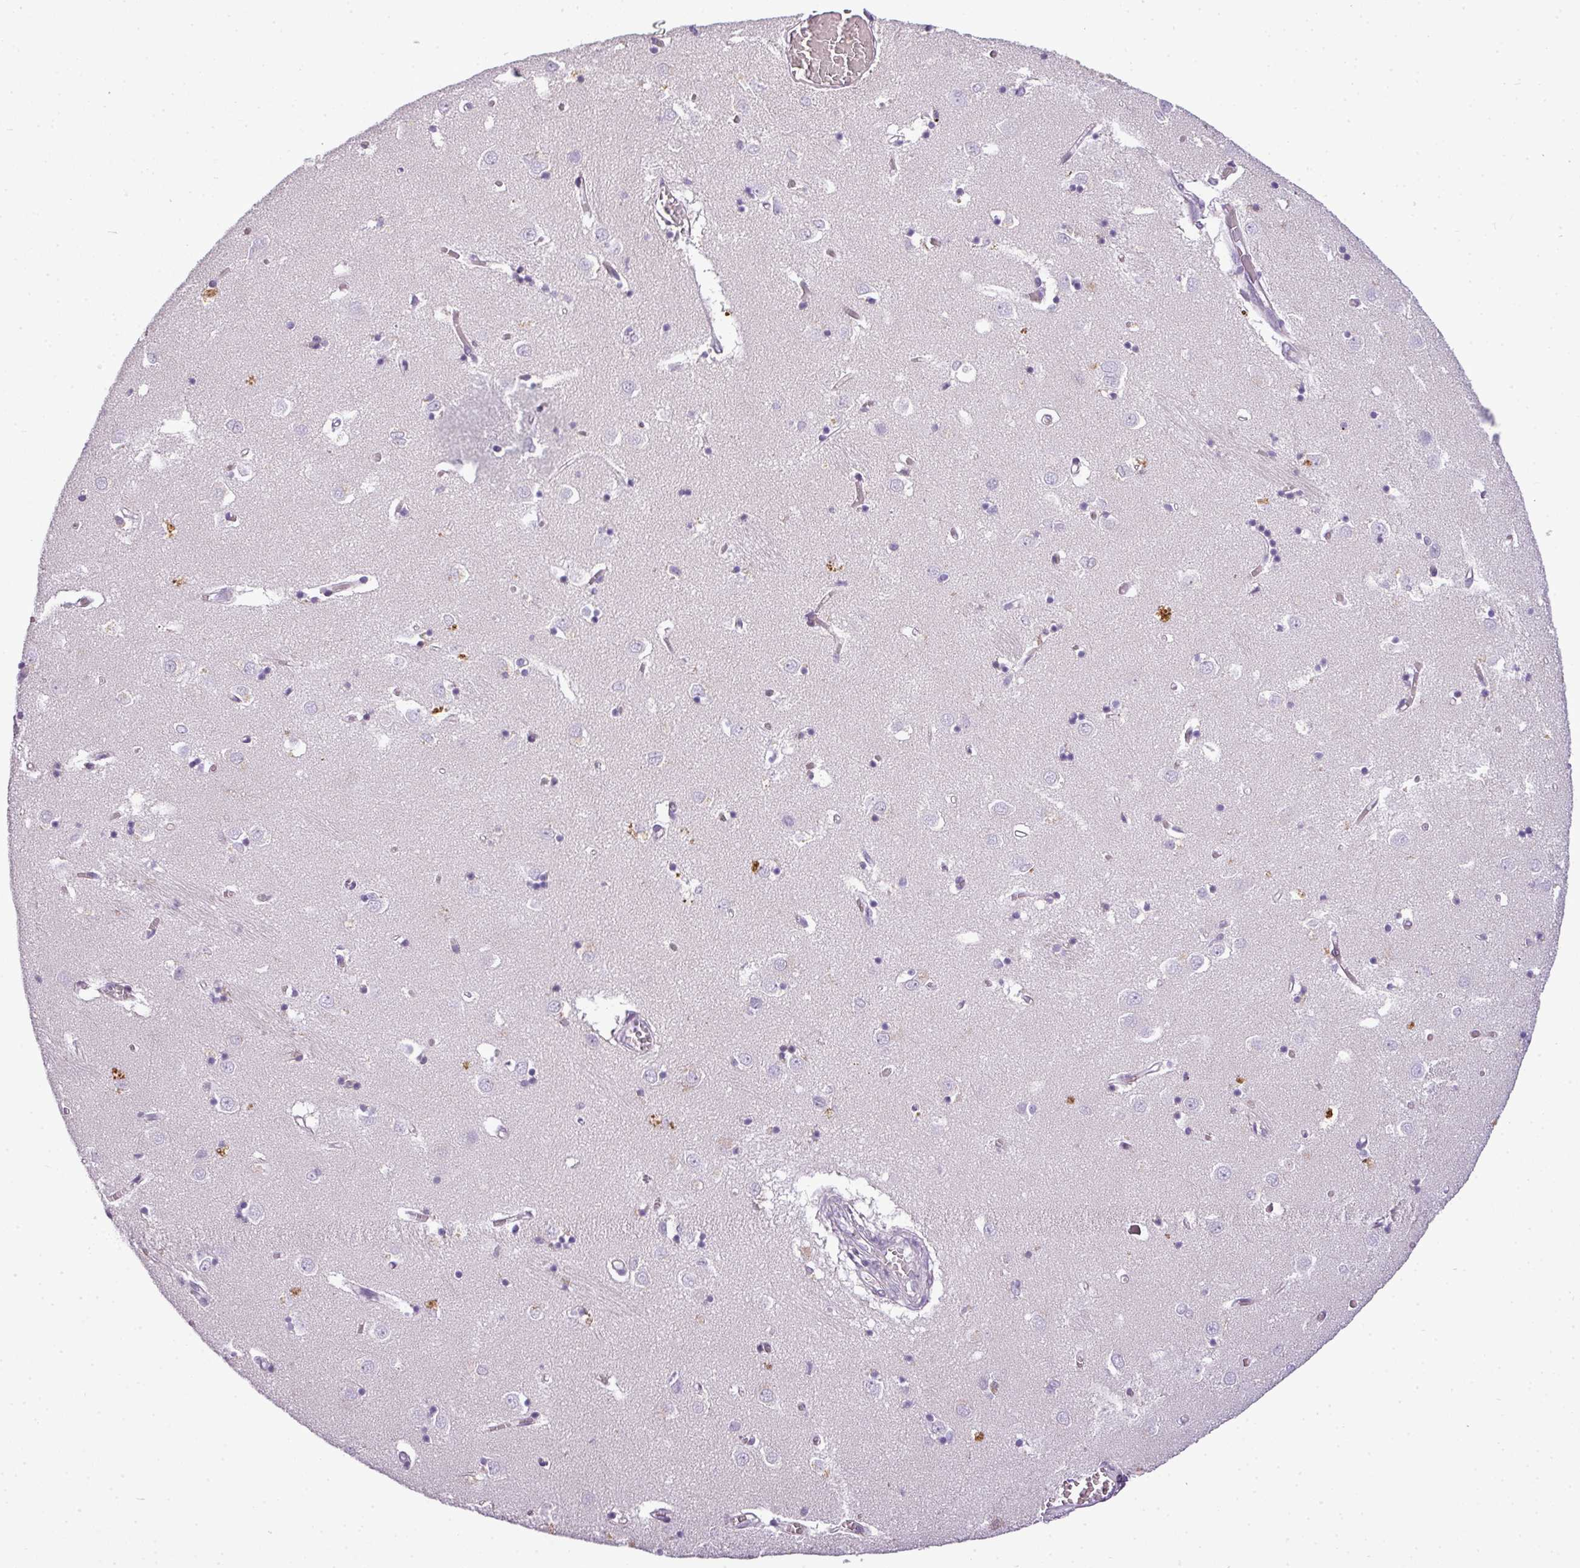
{"staining": {"intensity": "negative", "quantity": "none", "location": "none"}, "tissue": "caudate", "cell_type": "Glial cells", "image_type": "normal", "snomed": [{"axis": "morphology", "description": "Normal tissue, NOS"}, {"axis": "topography", "description": "Lateral ventricle wall"}], "caption": "Normal caudate was stained to show a protein in brown. There is no significant staining in glial cells. (DAB IHC visualized using brightfield microscopy, high magnification).", "gene": "C4A", "patient": {"sex": "male", "age": 70}}